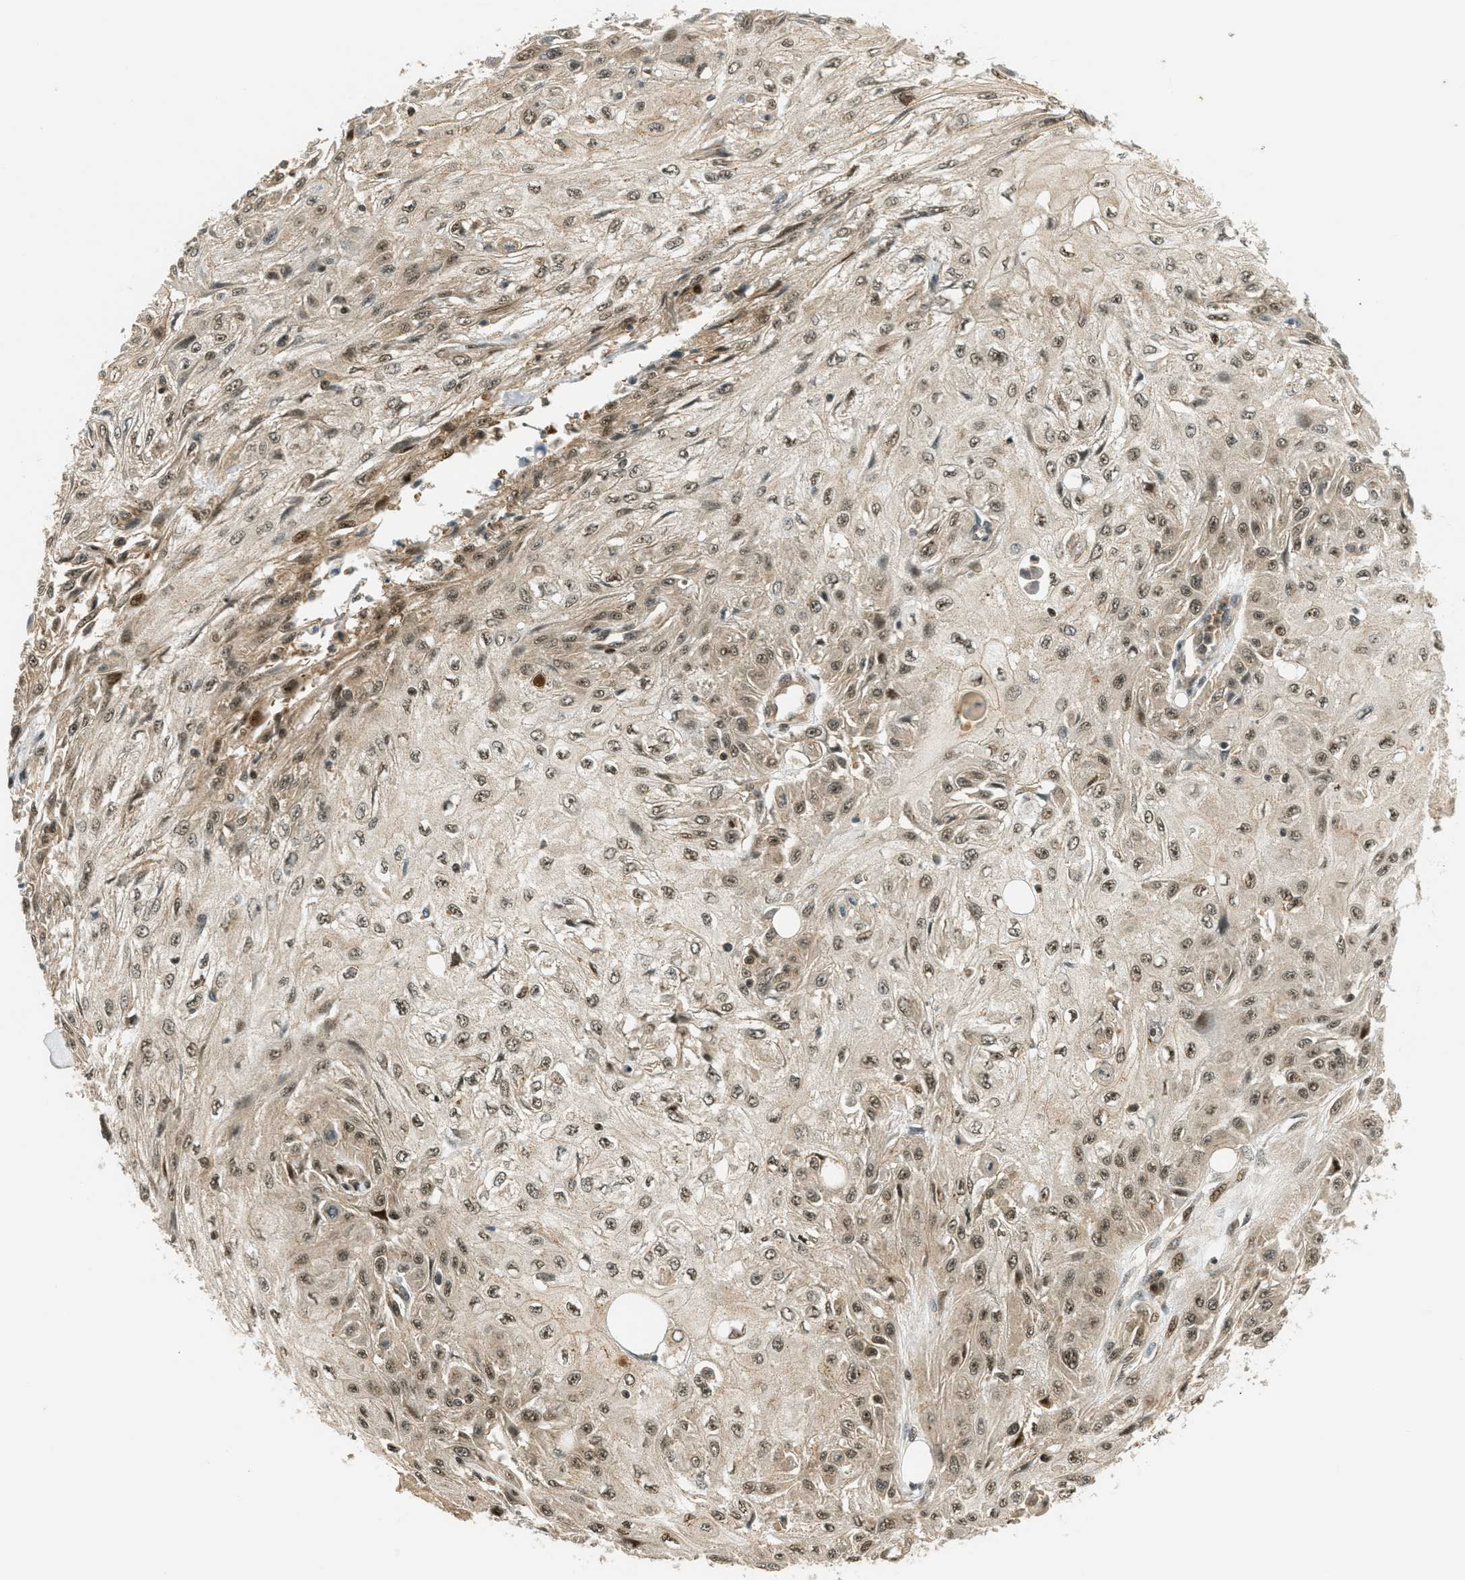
{"staining": {"intensity": "moderate", "quantity": ">75%", "location": "nuclear"}, "tissue": "skin cancer", "cell_type": "Tumor cells", "image_type": "cancer", "snomed": [{"axis": "morphology", "description": "Squamous cell carcinoma, NOS"}, {"axis": "topography", "description": "Skin"}], "caption": "Protein staining of skin cancer (squamous cell carcinoma) tissue displays moderate nuclear staining in approximately >75% of tumor cells.", "gene": "FOXM1", "patient": {"sex": "male", "age": 75}}